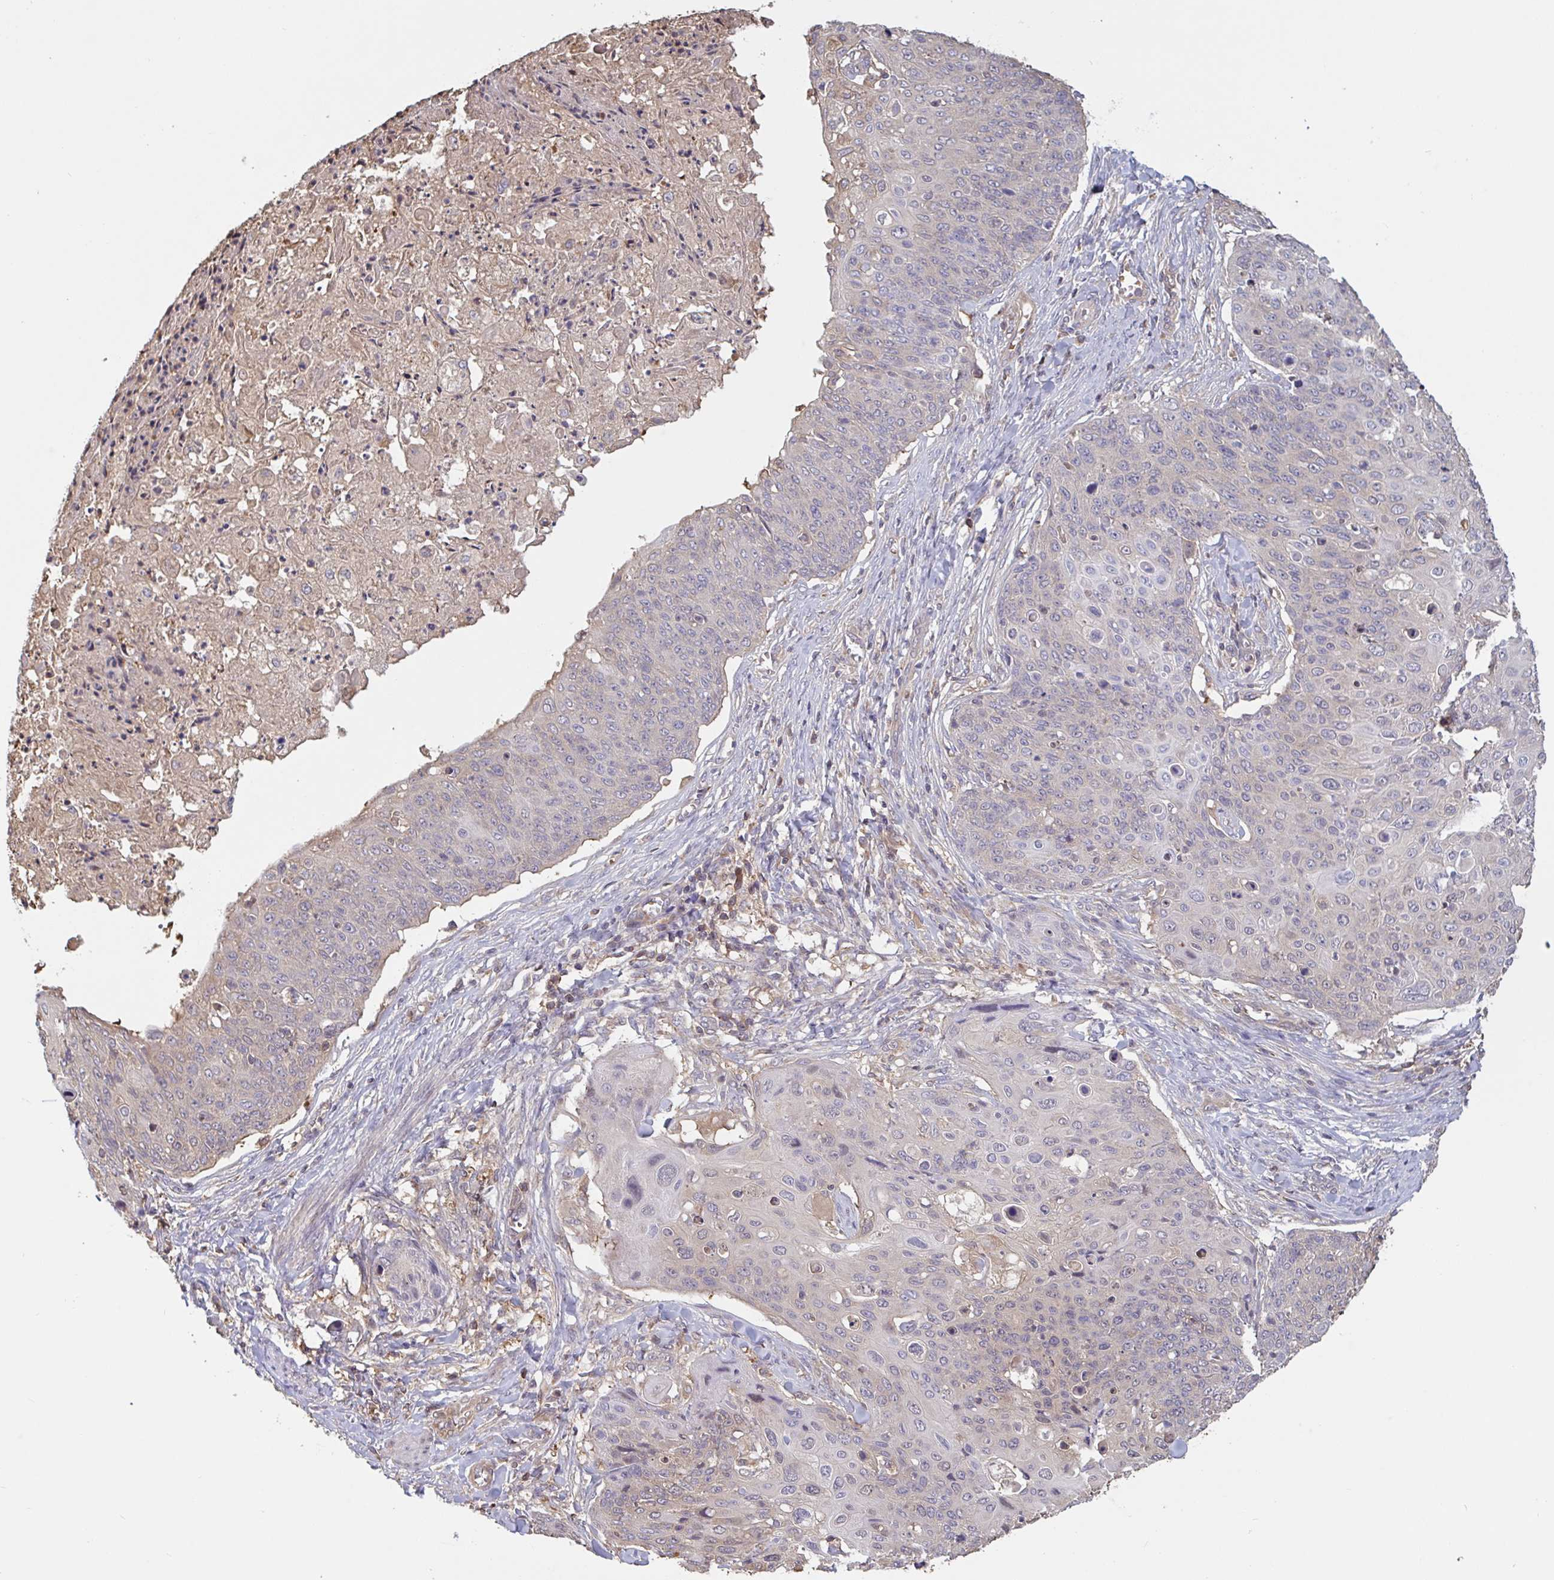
{"staining": {"intensity": "negative", "quantity": "none", "location": "none"}, "tissue": "skin cancer", "cell_type": "Tumor cells", "image_type": "cancer", "snomed": [{"axis": "morphology", "description": "Squamous cell carcinoma, NOS"}, {"axis": "topography", "description": "Skin"}, {"axis": "topography", "description": "Vulva"}], "caption": "Immunohistochemistry image of human skin cancer stained for a protein (brown), which displays no positivity in tumor cells.", "gene": "OTOP2", "patient": {"sex": "female", "age": 85}}